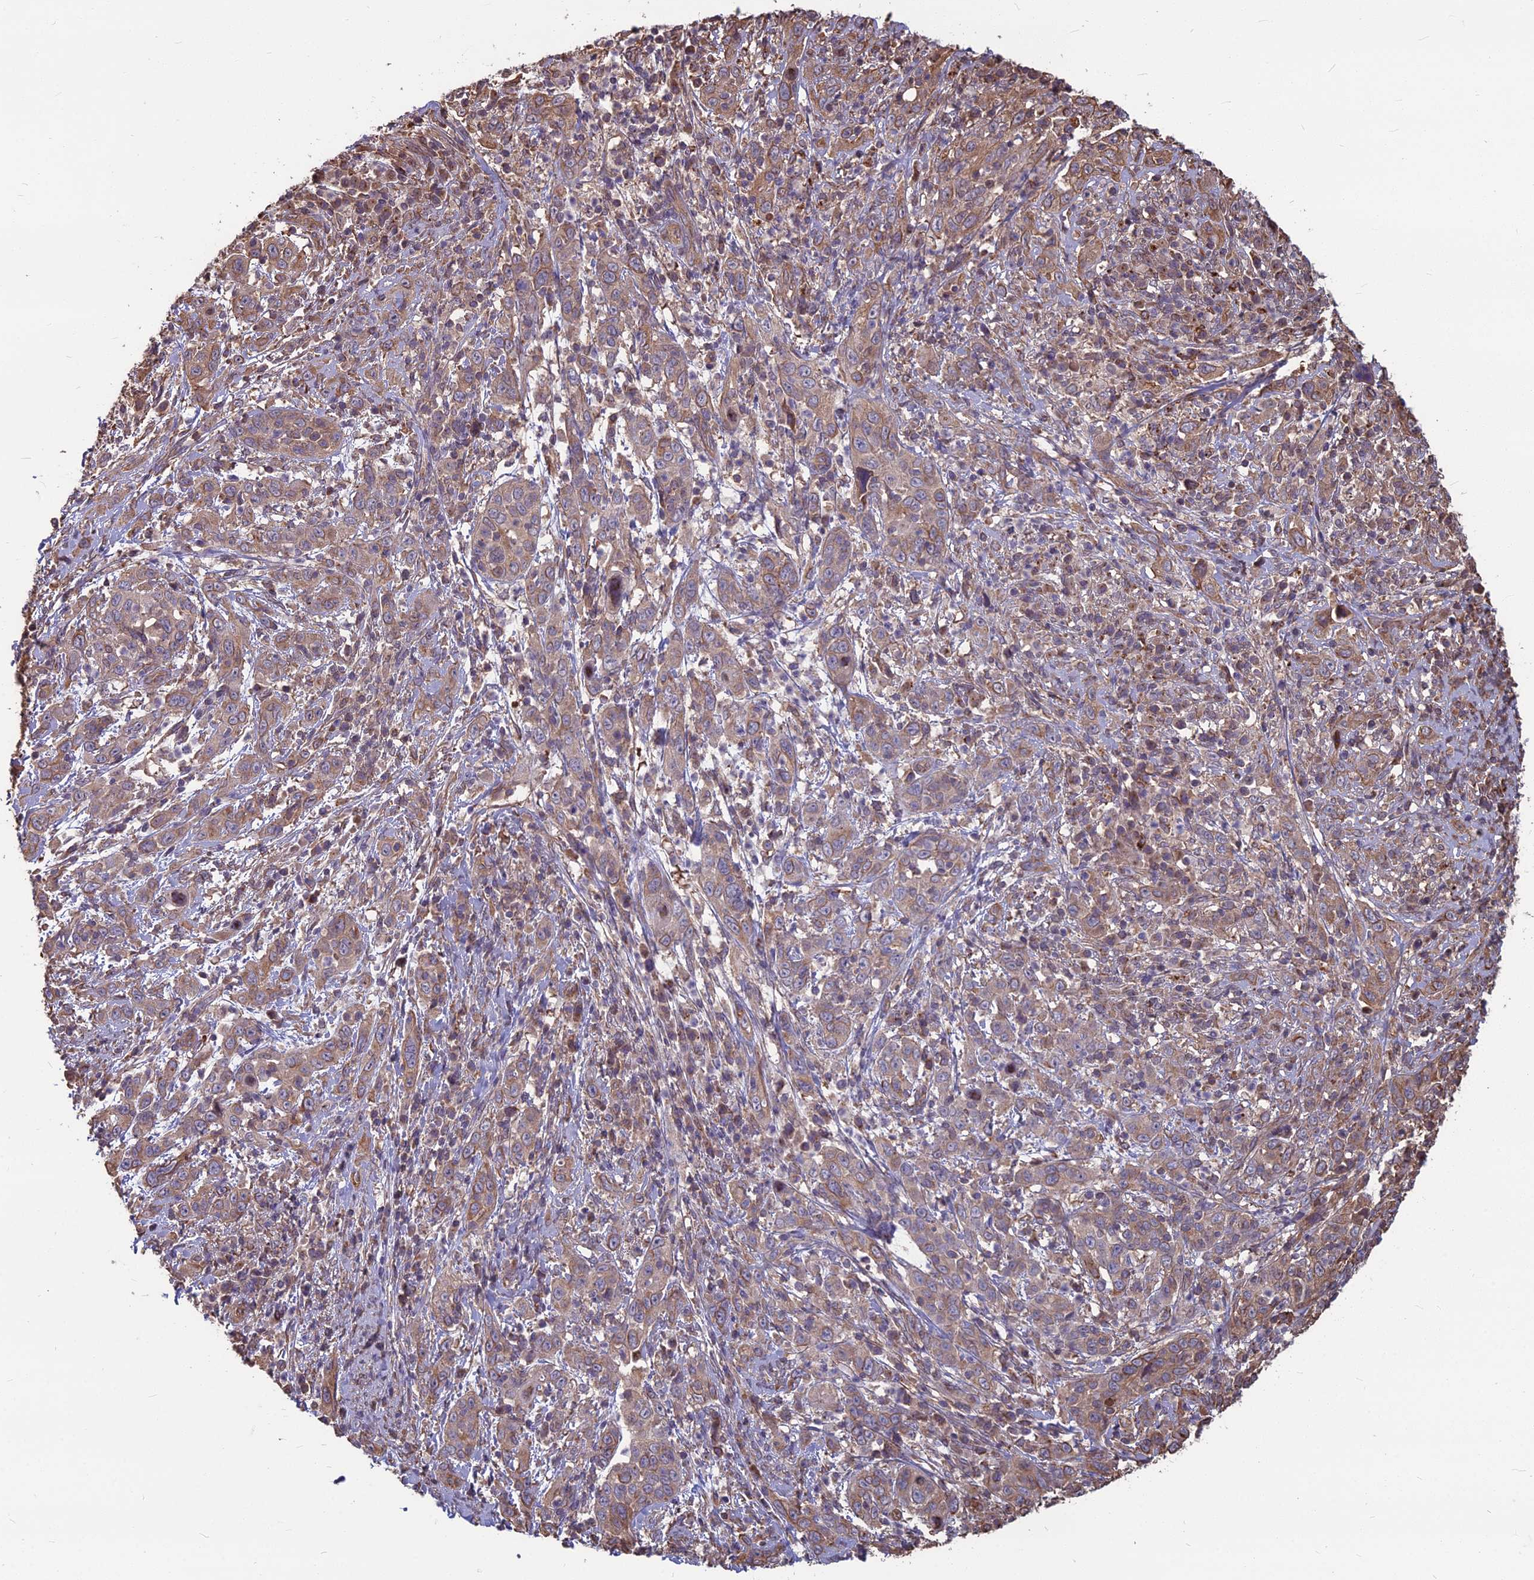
{"staining": {"intensity": "moderate", "quantity": "25%-75%", "location": "cytoplasmic/membranous"}, "tissue": "cervical cancer", "cell_type": "Tumor cells", "image_type": "cancer", "snomed": [{"axis": "morphology", "description": "Squamous cell carcinoma, NOS"}, {"axis": "topography", "description": "Cervix"}], "caption": "Immunohistochemical staining of human cervical cancer shows medium levels of moderate cytoplasmic/membranous expression in about 25%-75% of tumor cells.", "gene": "LSM6", "patient": {"sex": "female", "age": 46}}